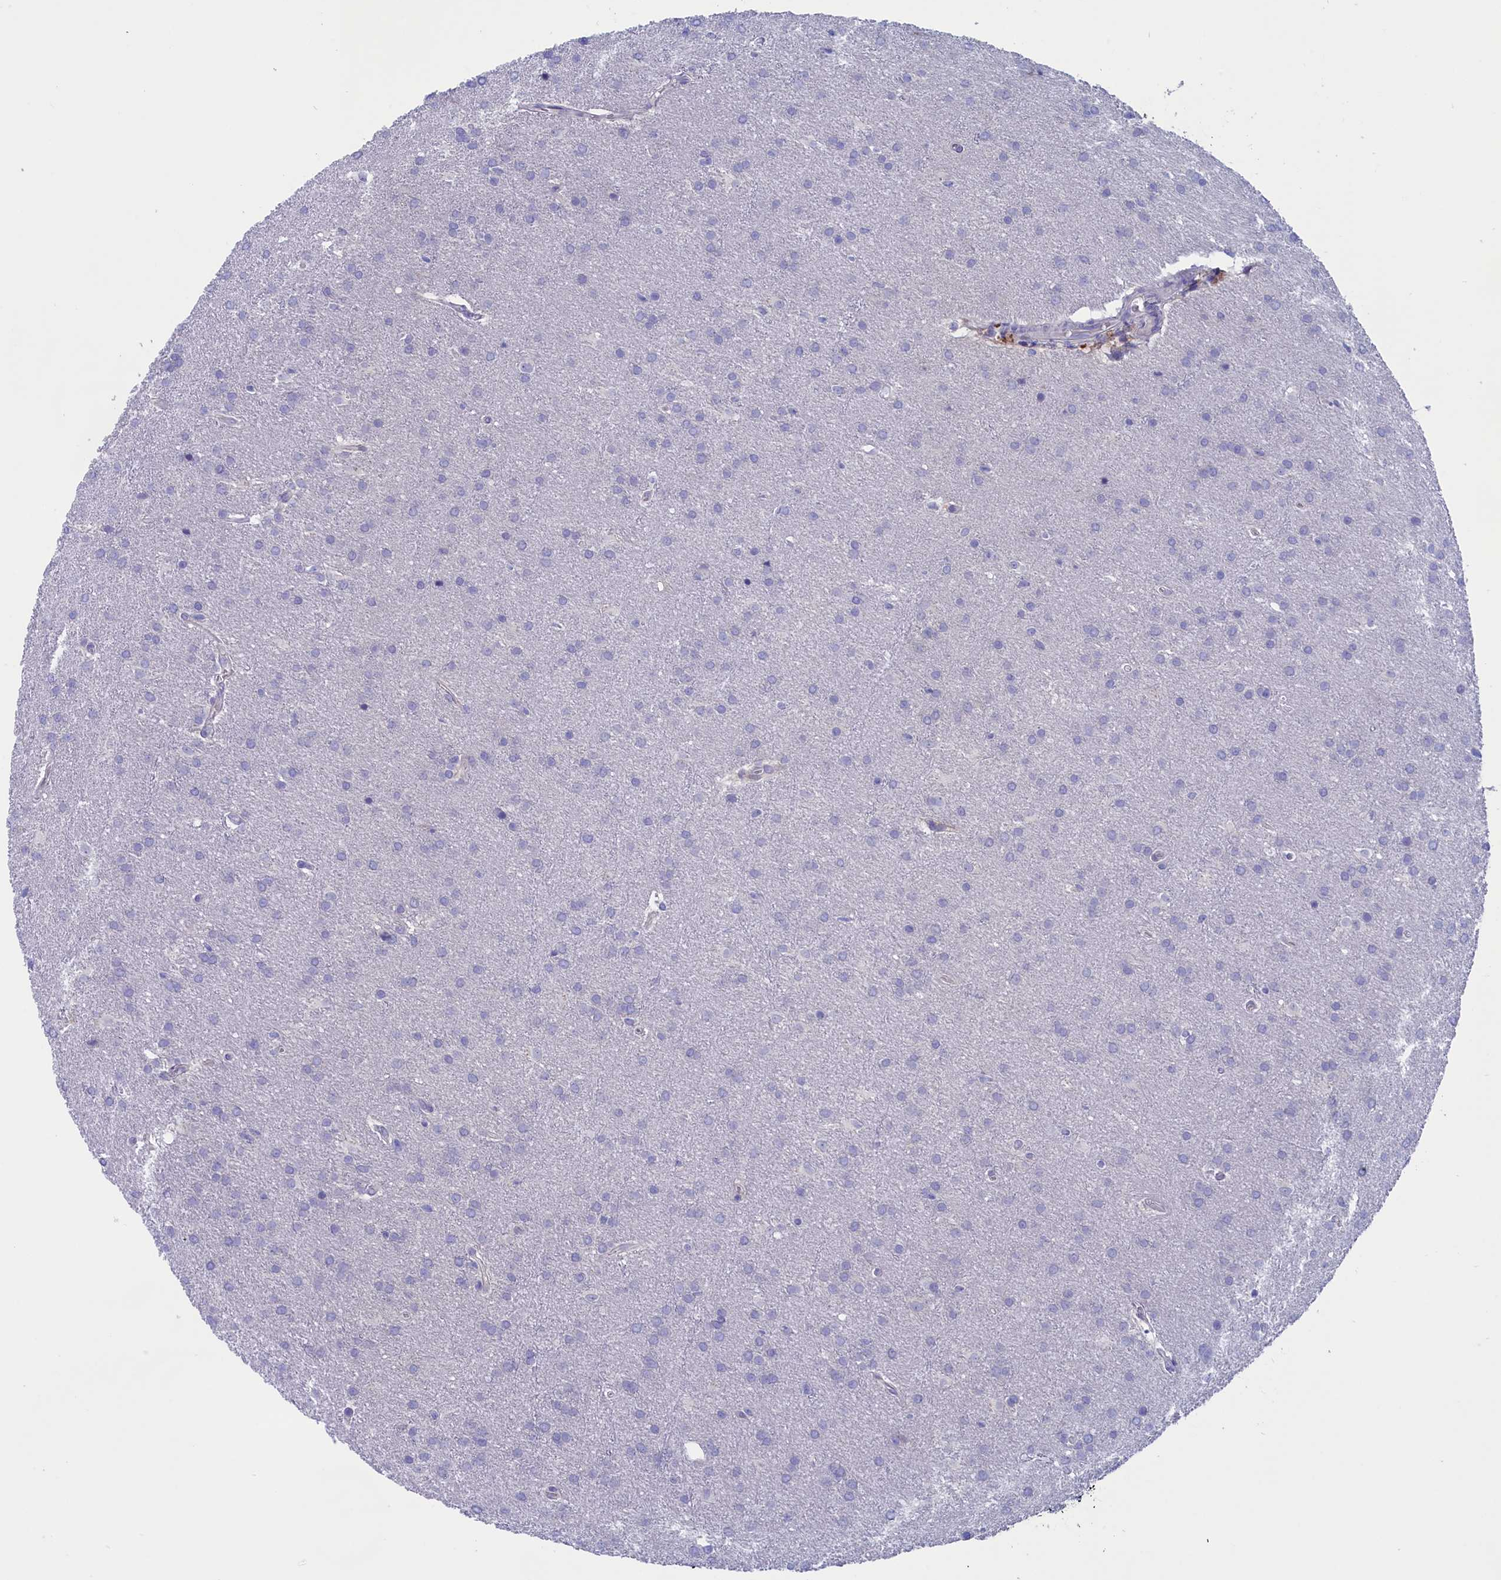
{"staining": {"intensity": "negative", "quantity": "none", "location": "none"}, "tissue": "glioma", "cell_type": "Tumor cells", "image_type": "cancer", "snomed": [{"axis": "morphology", "description": "Glioma, malignant, Low grade"}, {"axis": "topography", "description": "Brain"}], "caption": "Malignant low-grade glioma was stained to show a protein in brown. There is no significant staining in tumor cells.", "gene": "VPS35L", "patient": {"sex": "female", "age": 32}}